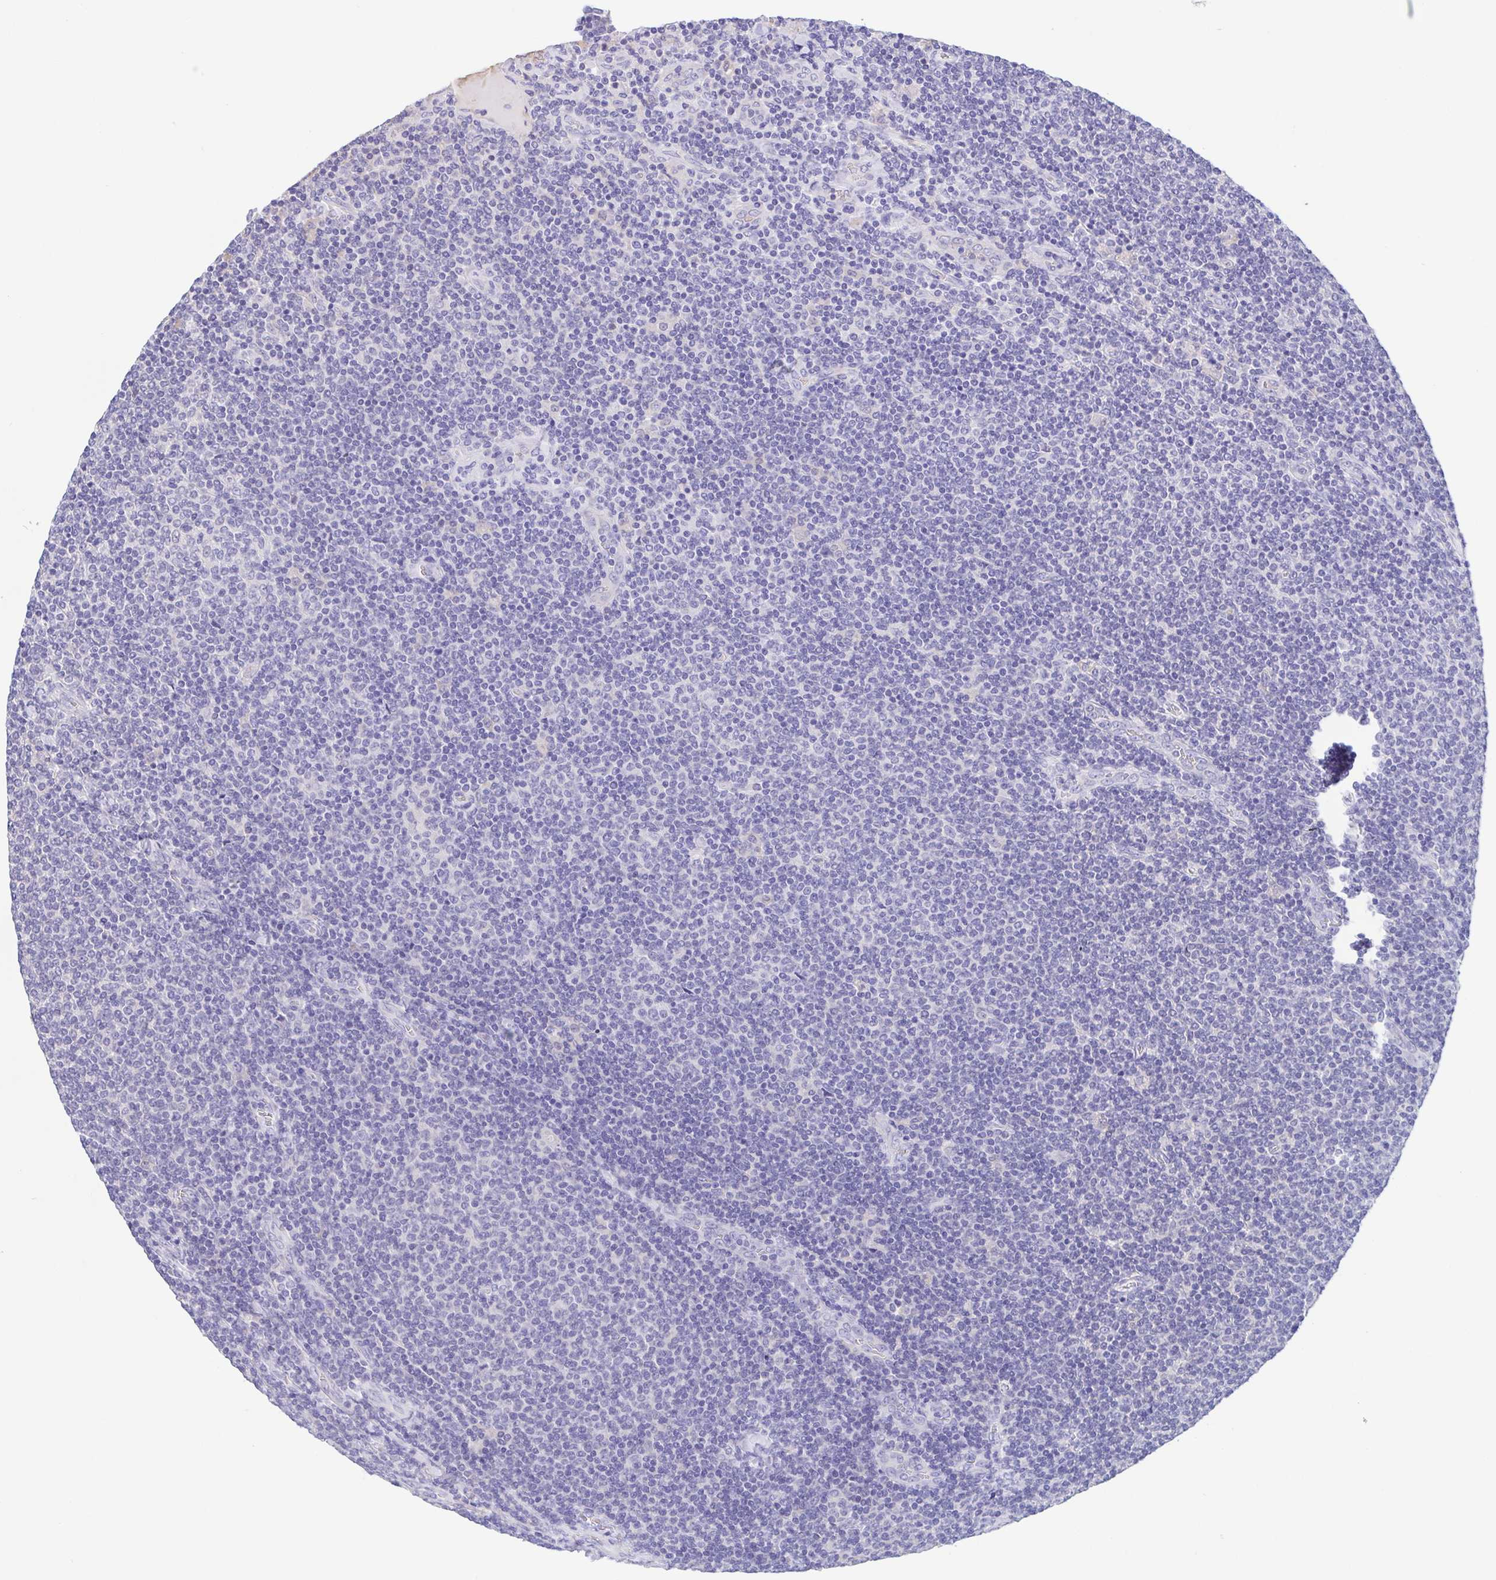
{"staining": {"intensity": "negative", "quantity": "none", "location": "none"}, "tissue": "lymphoma", "cell_type": "Tumor cells", "image_type": "cancer", "snomed": [{"axis": "morphology", "description": "Malignant lymphoma, non-Hodgkin's type, Low grade"}, {"axis": "topography", "description": "Lymph node"}], "caption": "High power microscopy histopathology image of an IHC photomicrograph of malignant lymphoma, non-Hodgkin's type (low-grade), revealing no significant staining in tumor cells. The staining was performed using DAB (3,3'-diaminobenzidine) to visualize the protein expression in brown, while the nuclei were stained in blue with hematoxylin (Magnification: 20x).", "gene": "TREH", "patient": {"sex": "male", "age": 52}}